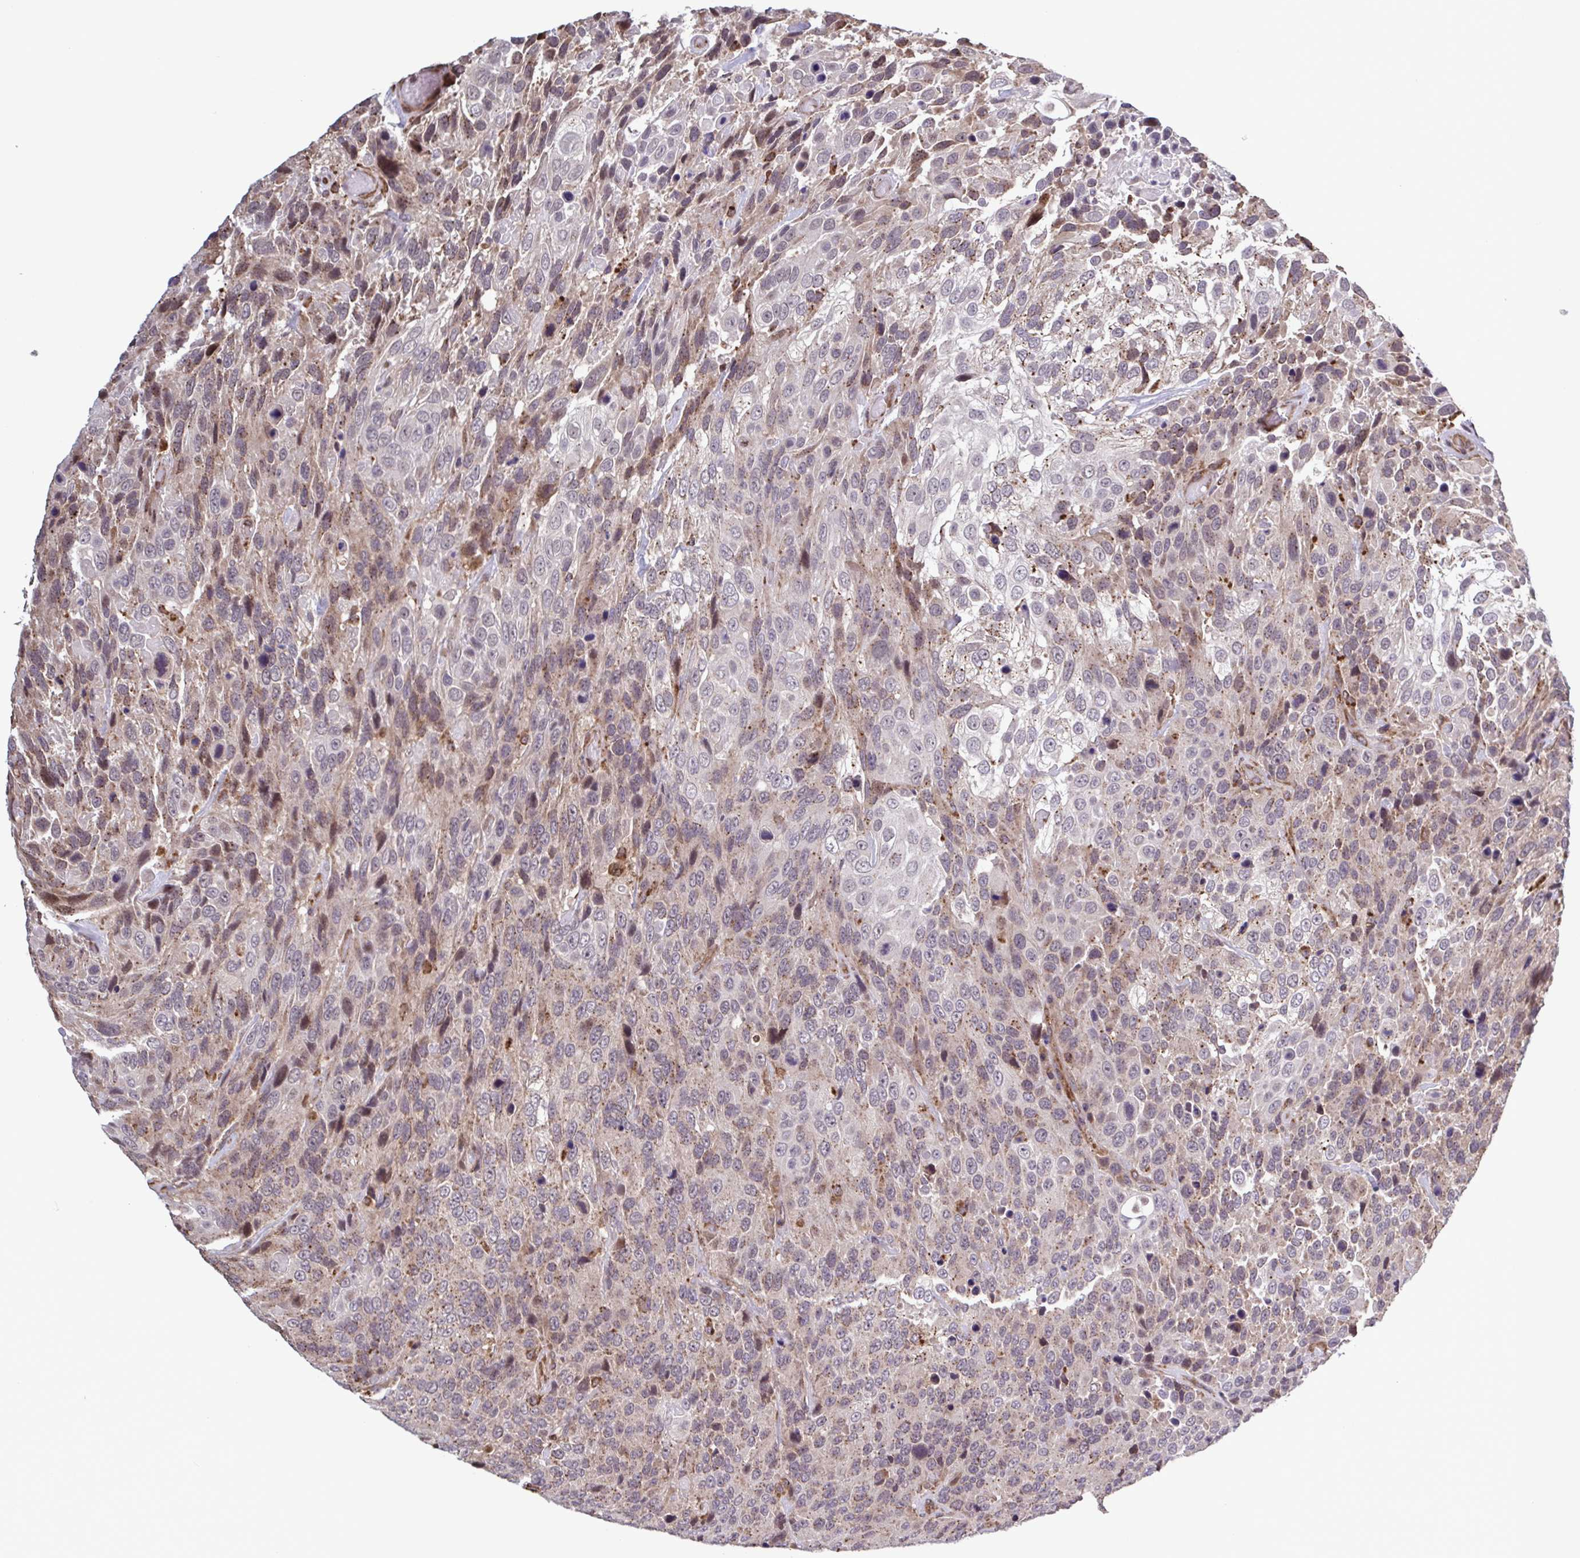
{"staining": {"intensity": "weak", "quantity": "<25%", "location": "cytoplasmic/membranous,nuclear"}, "tissue": "urothelial cancer", "cell_type": "Tumor cells", "image_type": "cancer", "snomed": [{"axis": "morphology", "description": "Urothelial carcinoma, High grade"}, {"axis": "topography", "description": "Urinary bladder"}], "caption": "High-grade urothelial carcinoma stained for a protein using IHC demonstrates no expression tumor cells.", "gene": "ZNF200", "patient": {"sex": "female", "age": 70}}